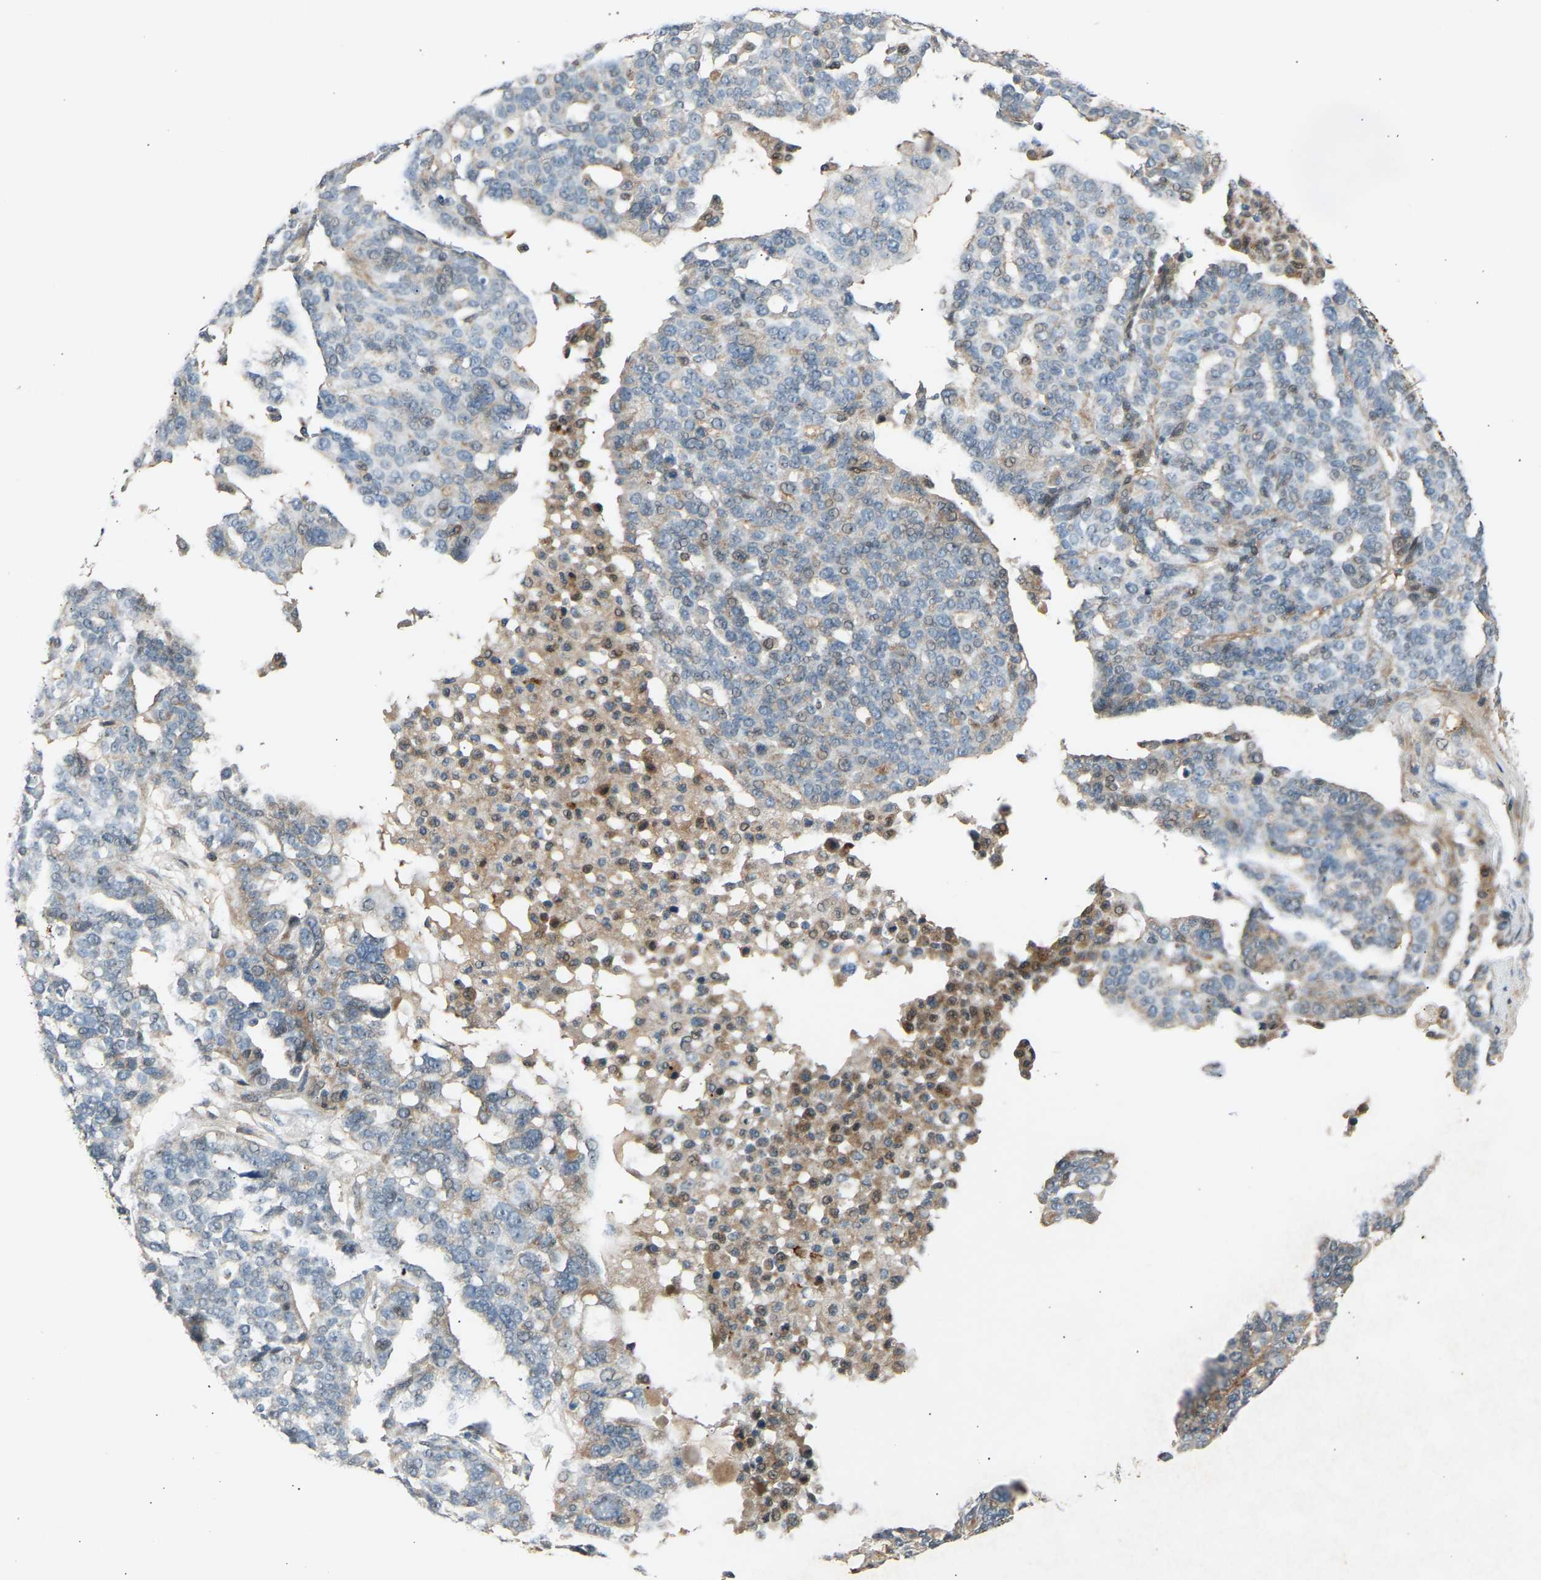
{"staining": {"intensity": "negative", "quantity": "none", "location": "none"}, "tissue": "ovarian cancer", "cell_type": "Tumor cells", "image_type": "cancer", "snomed": [{"axis": "morphology", "description": "Cystadenocarcinoma, serous, NOS"}, {"axis": "topography", "description": "Ovary"}], "caption": "Micrograph shows no significant protein expression in tumor cells of serous cystadenocarcinoma (ovarian).", "gene": "VPS41", "patient": {"sex": "female", "age": 59}}